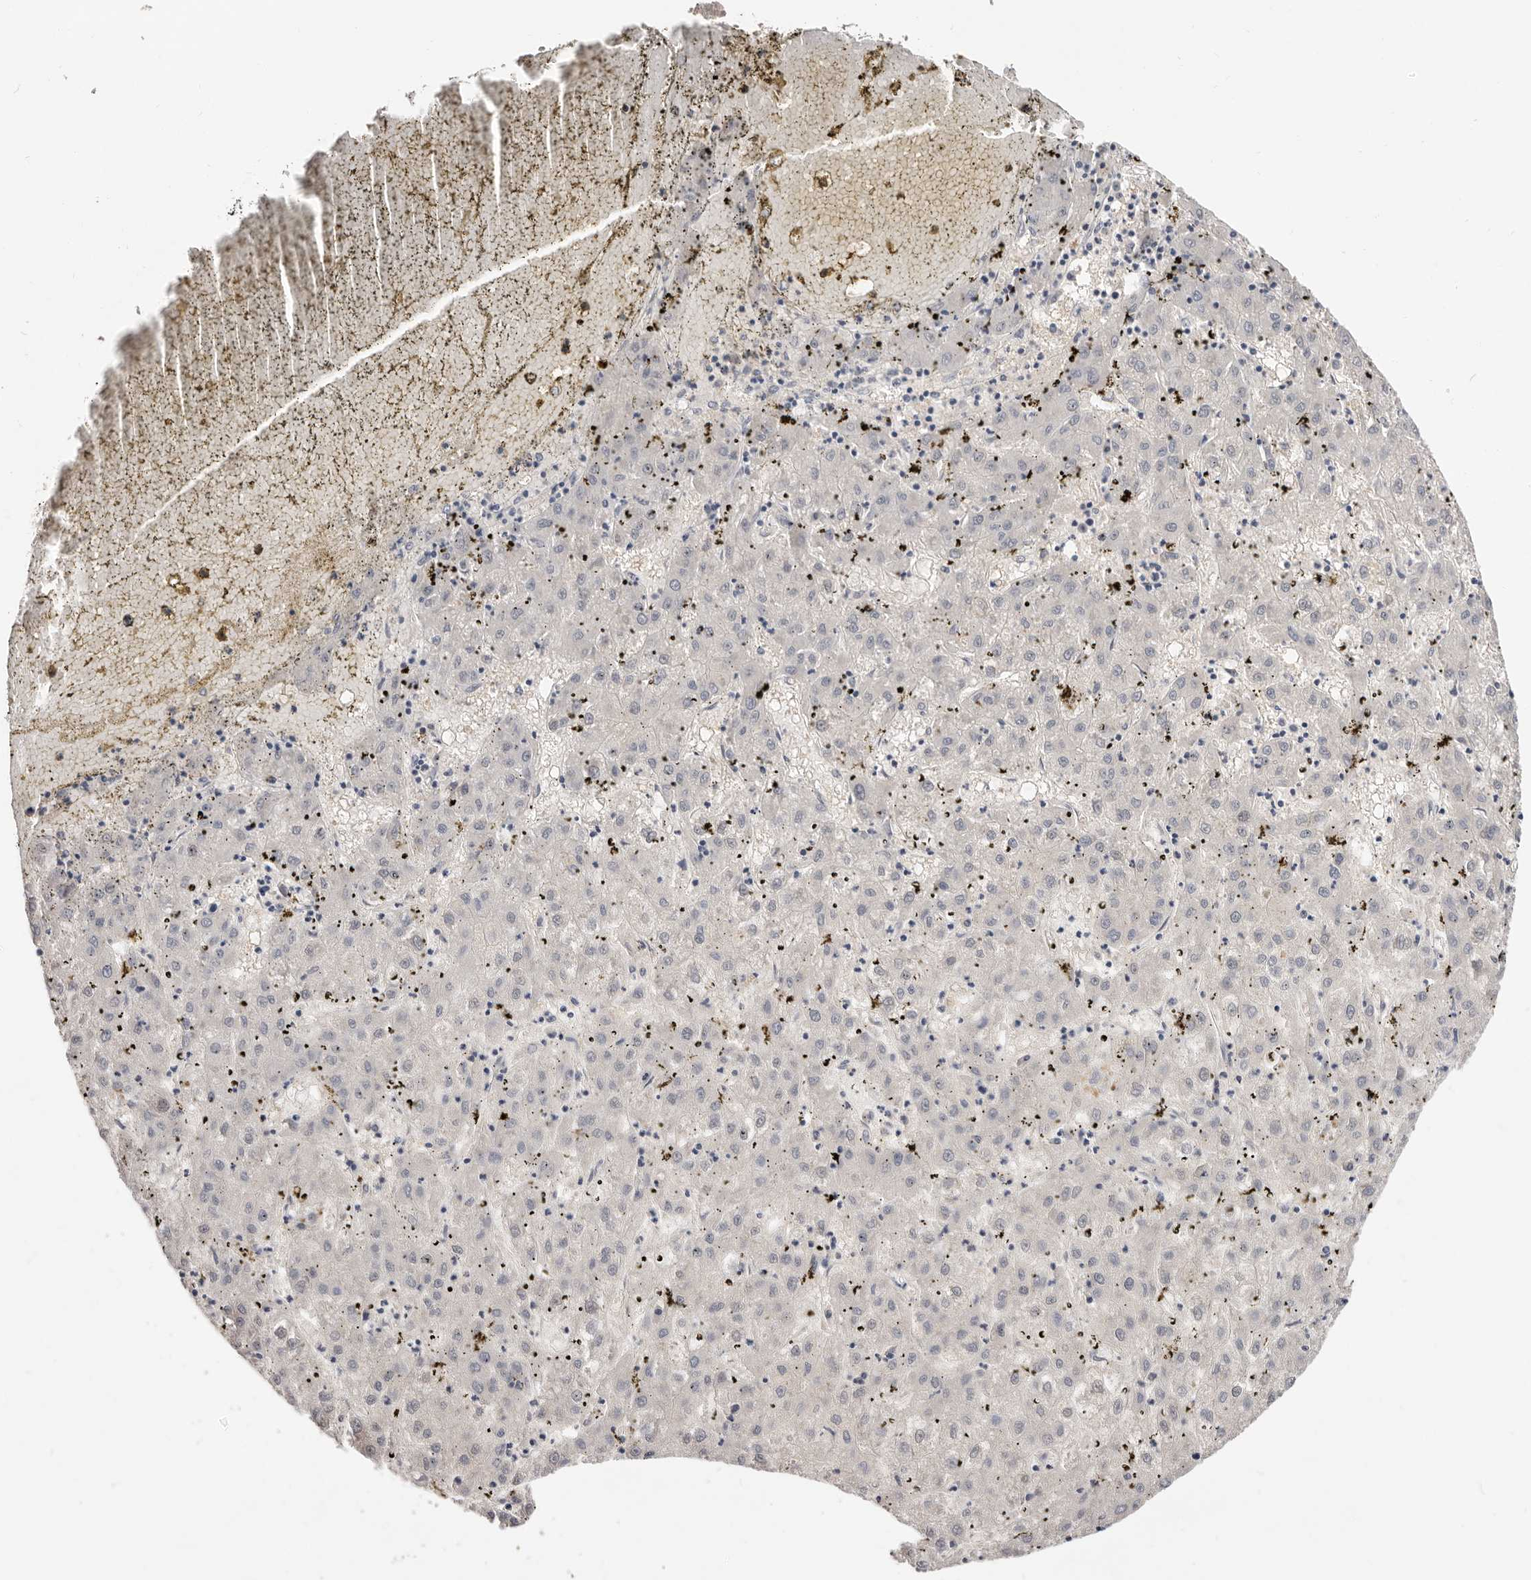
{"staining": {"intensity": "negative", "quantity": "none", "location": "none"}, "tissue": "liver cancer", "cell_type": "Tumor cells", "image_type": "cancer", "snomed": [{"axis": "morphology", "description": "Carcinoma, Hepatocellular, NOS"}, {"axis": "topography", "description": "Liver"}], "caption": "This photomicrograph is of liver cancer stained with immunohistochemistry to label a protein in brown with the nuclei are counter-stained blue. There is no expression in tumor cells.", "gene": "DOP1A", "patient": {"sex": "male", "age": 72}}